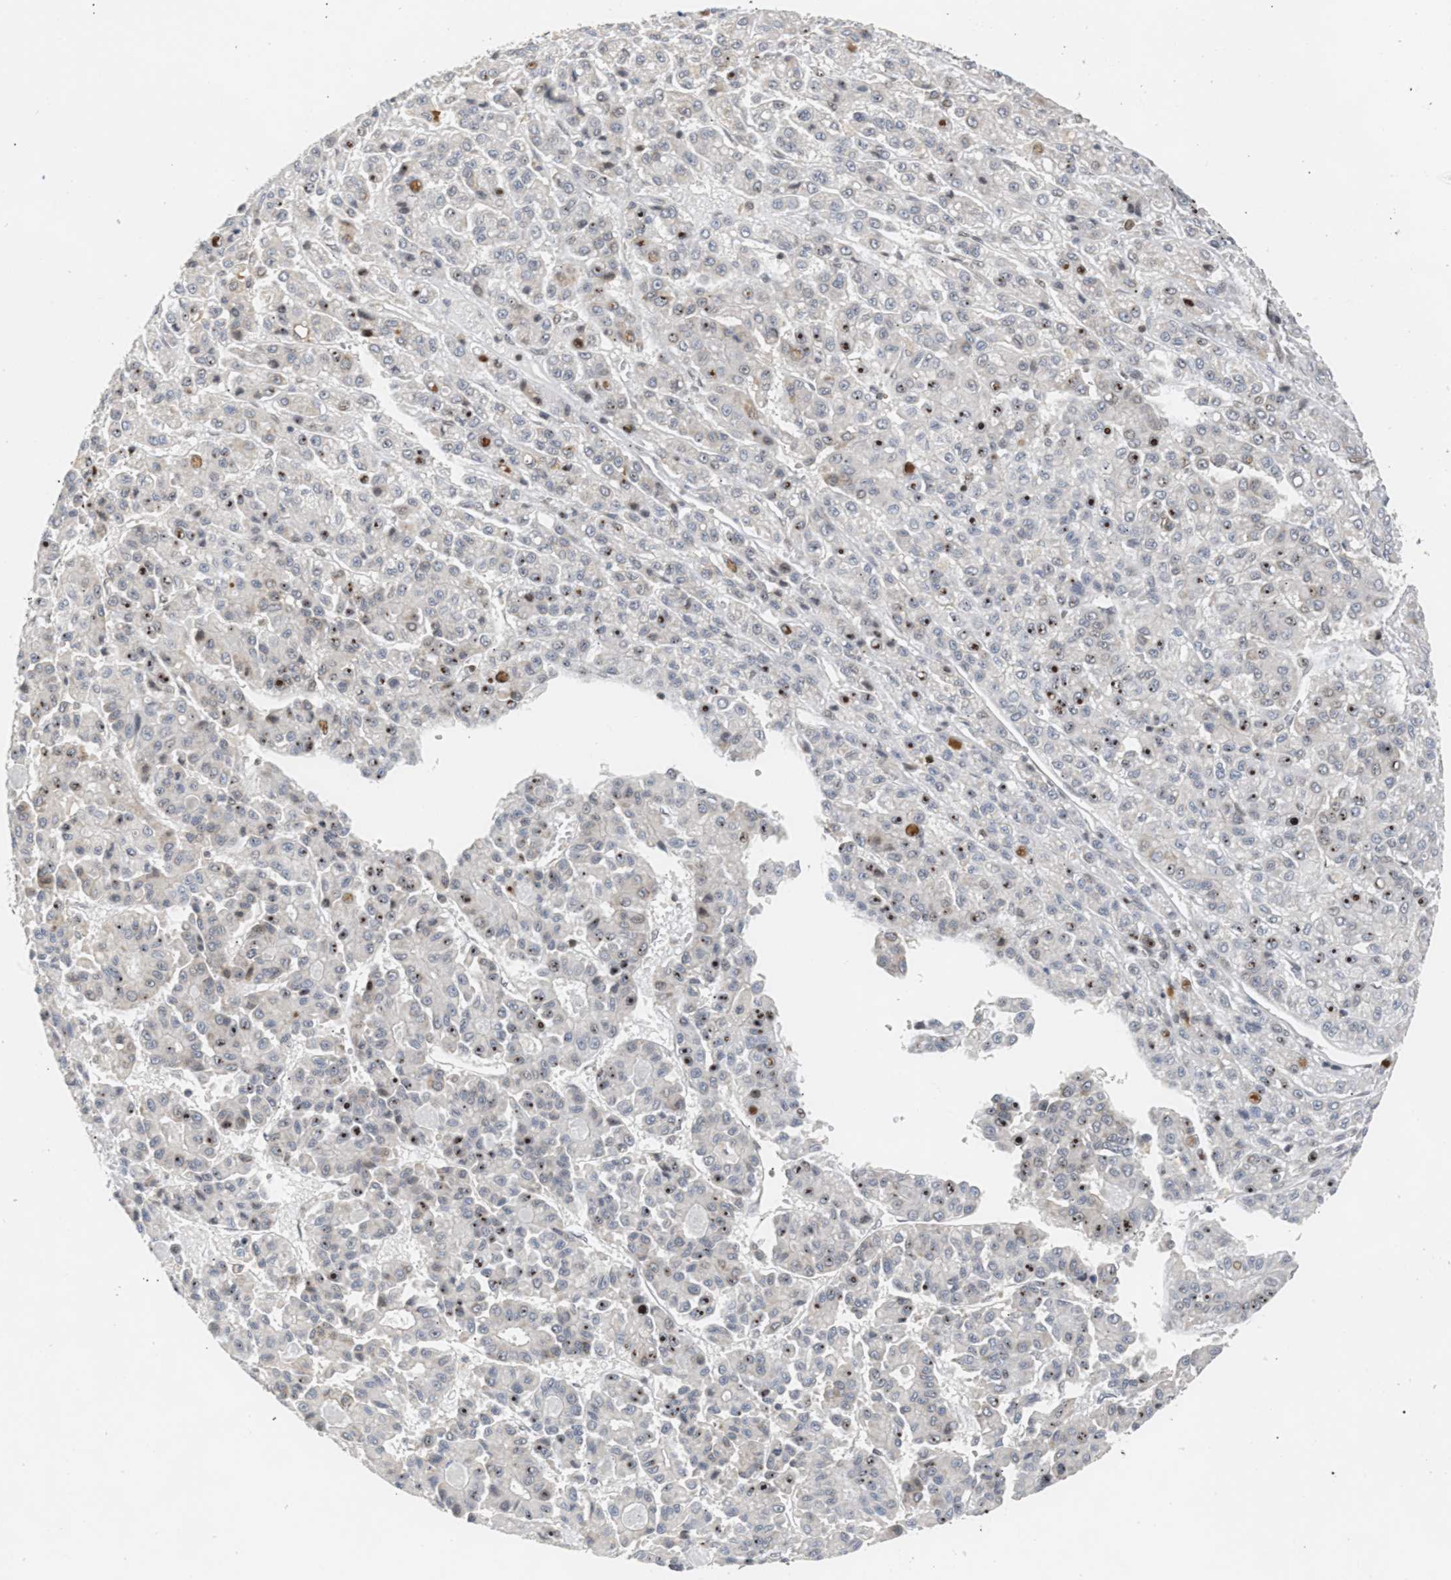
{"staining": {"intensity": "strong", "quantity": "25%-75%", "location": "nuclear"}, "tissue": "liver cancer", "cell_type": "Tumor cells", "image_type": "cancer", "snomed": [{"axis": "morphology", "description": "Carcinoma, Hepatocellular, NOS"}, {"axis": "topography", "description": "Liver"}], "caption": "The micrograph displays staining of liver cancer, revealing strong nuclear protein staining (brown color) within tumor cells. Nuclei are stained in blue.", "gene": "SSBP2", "patient": {"sex": "male", "age": 70}}